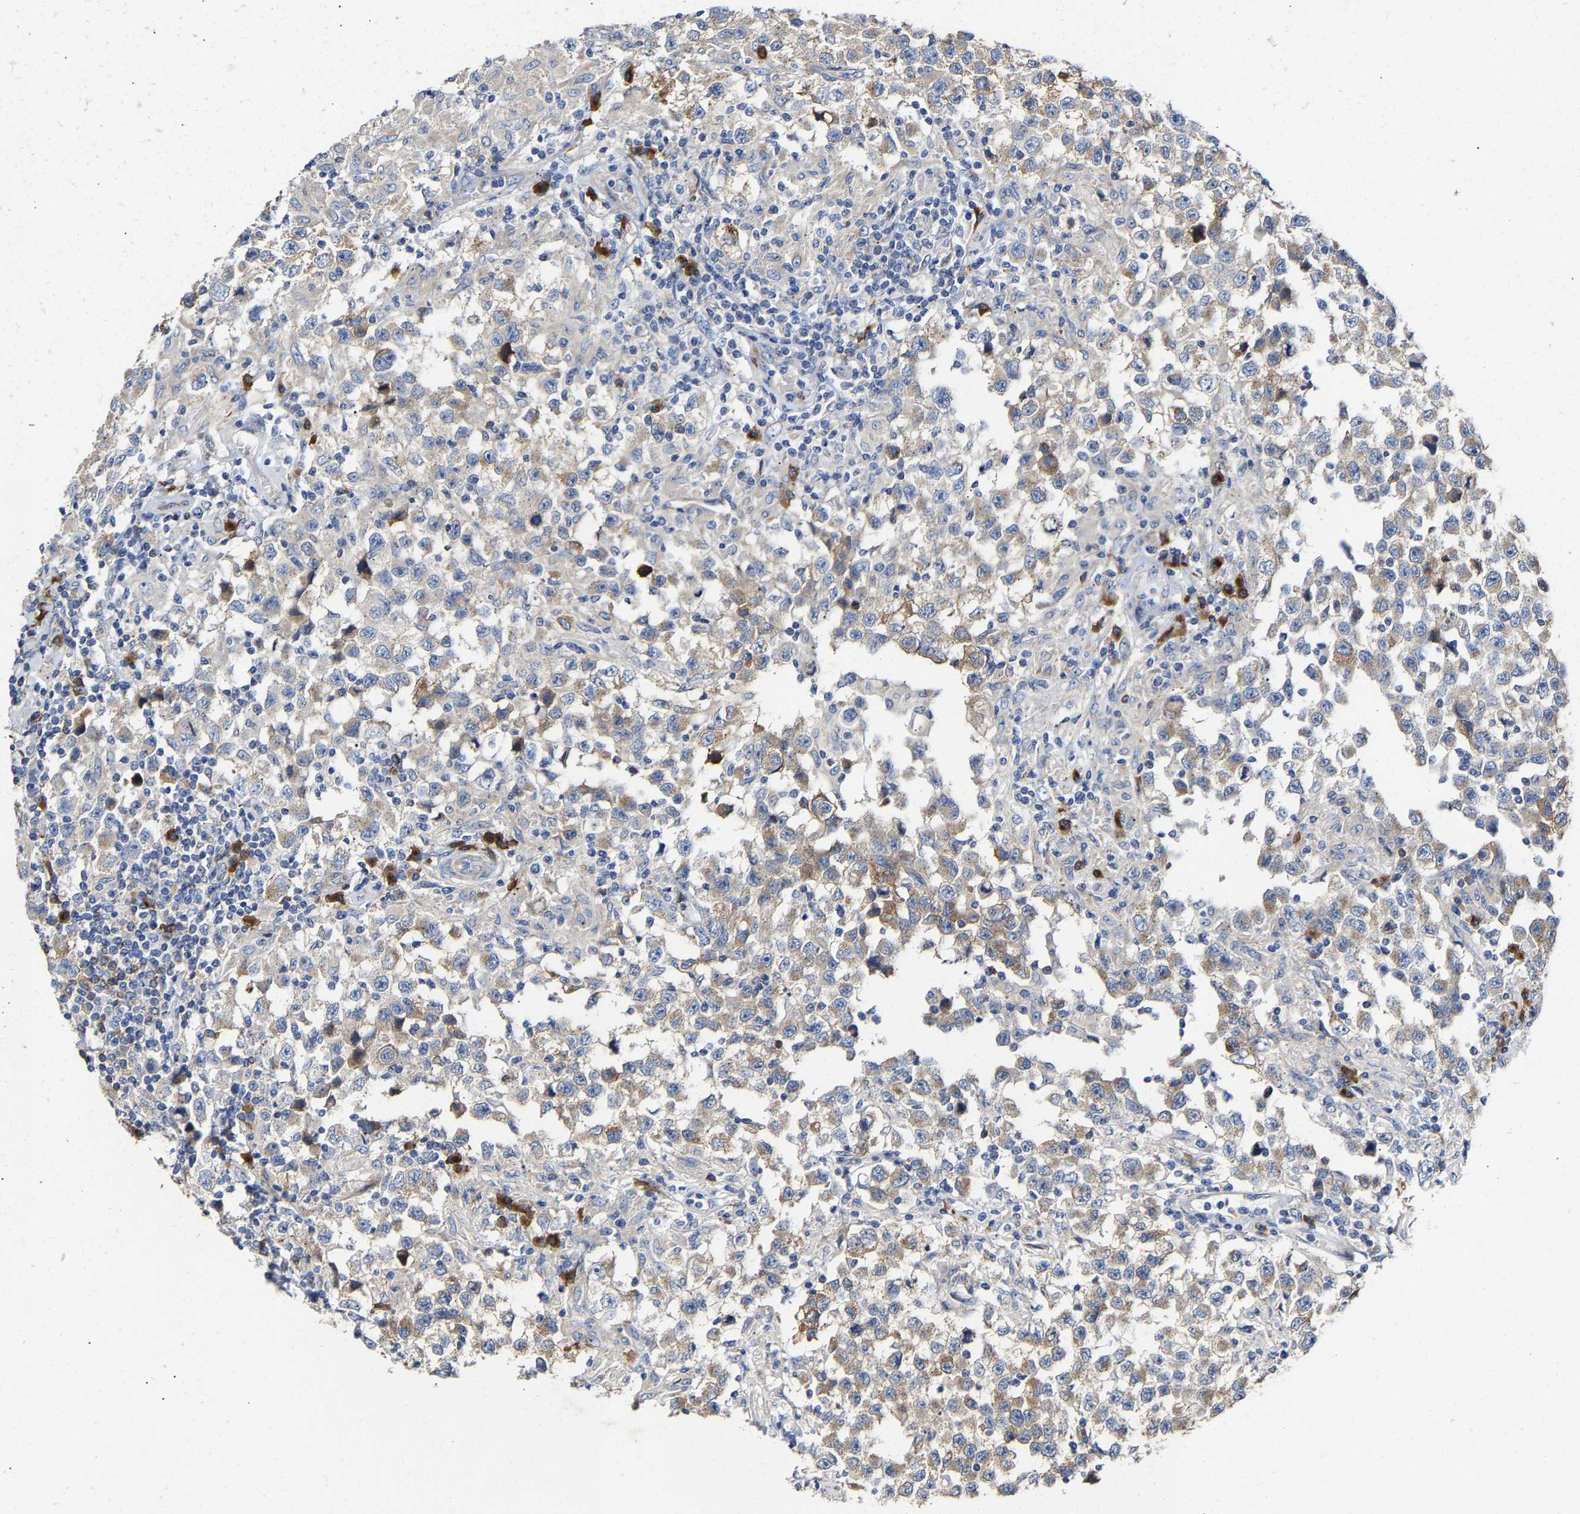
{"staining": {"intensity": "weak", "quantity": "25%-75%", "location": "cytoplasmic/membranous"}, "tissue": "testis cancer", "cell_type": "Tumor cells", "image_type": "cancer", "snomed": [{"axis": "morphology", "description": "Carcinoma, Embryonal, NOS"}, {"axis": "topography", "description": "Testis"}], "caption": "Testis embryonal carcinoma tissue demonstrates weak cytoplasmic/membranous positivity in approximately 25%-75% of tumor cells", "gene": "PPP1R15A", "patient": {"sex": "male", "age": 21}}